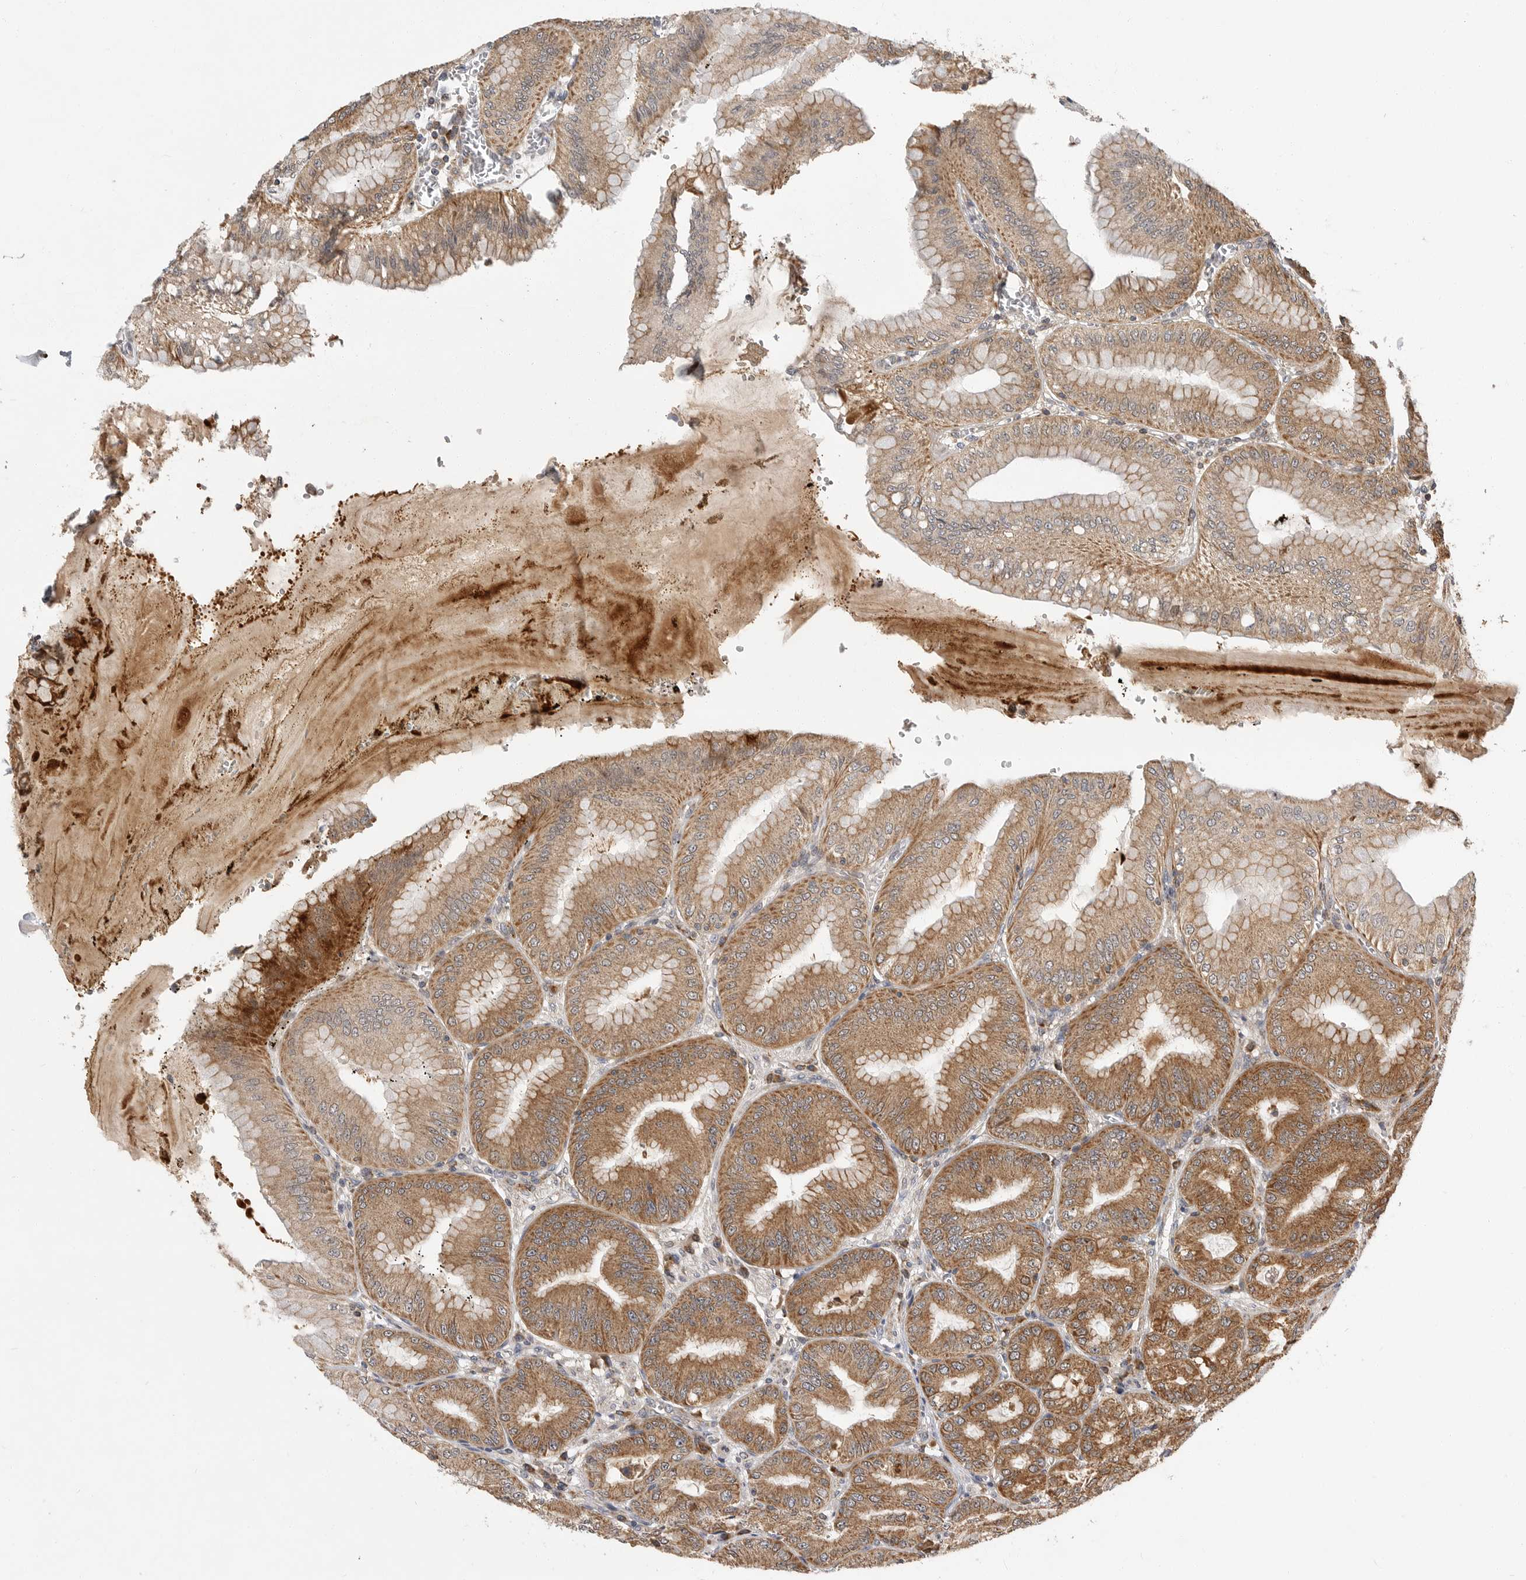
{"staining": {"intensity": "moderate", "quantity": ">75%", "location": "cytoplasmic/membranous"}, "tissue": "stomach", "cell_type": "Glandular cells", "image_type": "normal", "snomed": [{"axis": "morphology", "description": "Normal tissue, NOS"}, {"axis": "topography", "description": "Stomach, lower"}], "caption": "IHC of unremarkable stomach demonstrates medium levels of moderate cytoplasmic/membranous expression in approximately >75% of glandular cells. (brown staining indicates protein expression, while blue staining denotes nuclei).", "gene": "KYAT3", "patient": {"sex": "male", "age": 71}}